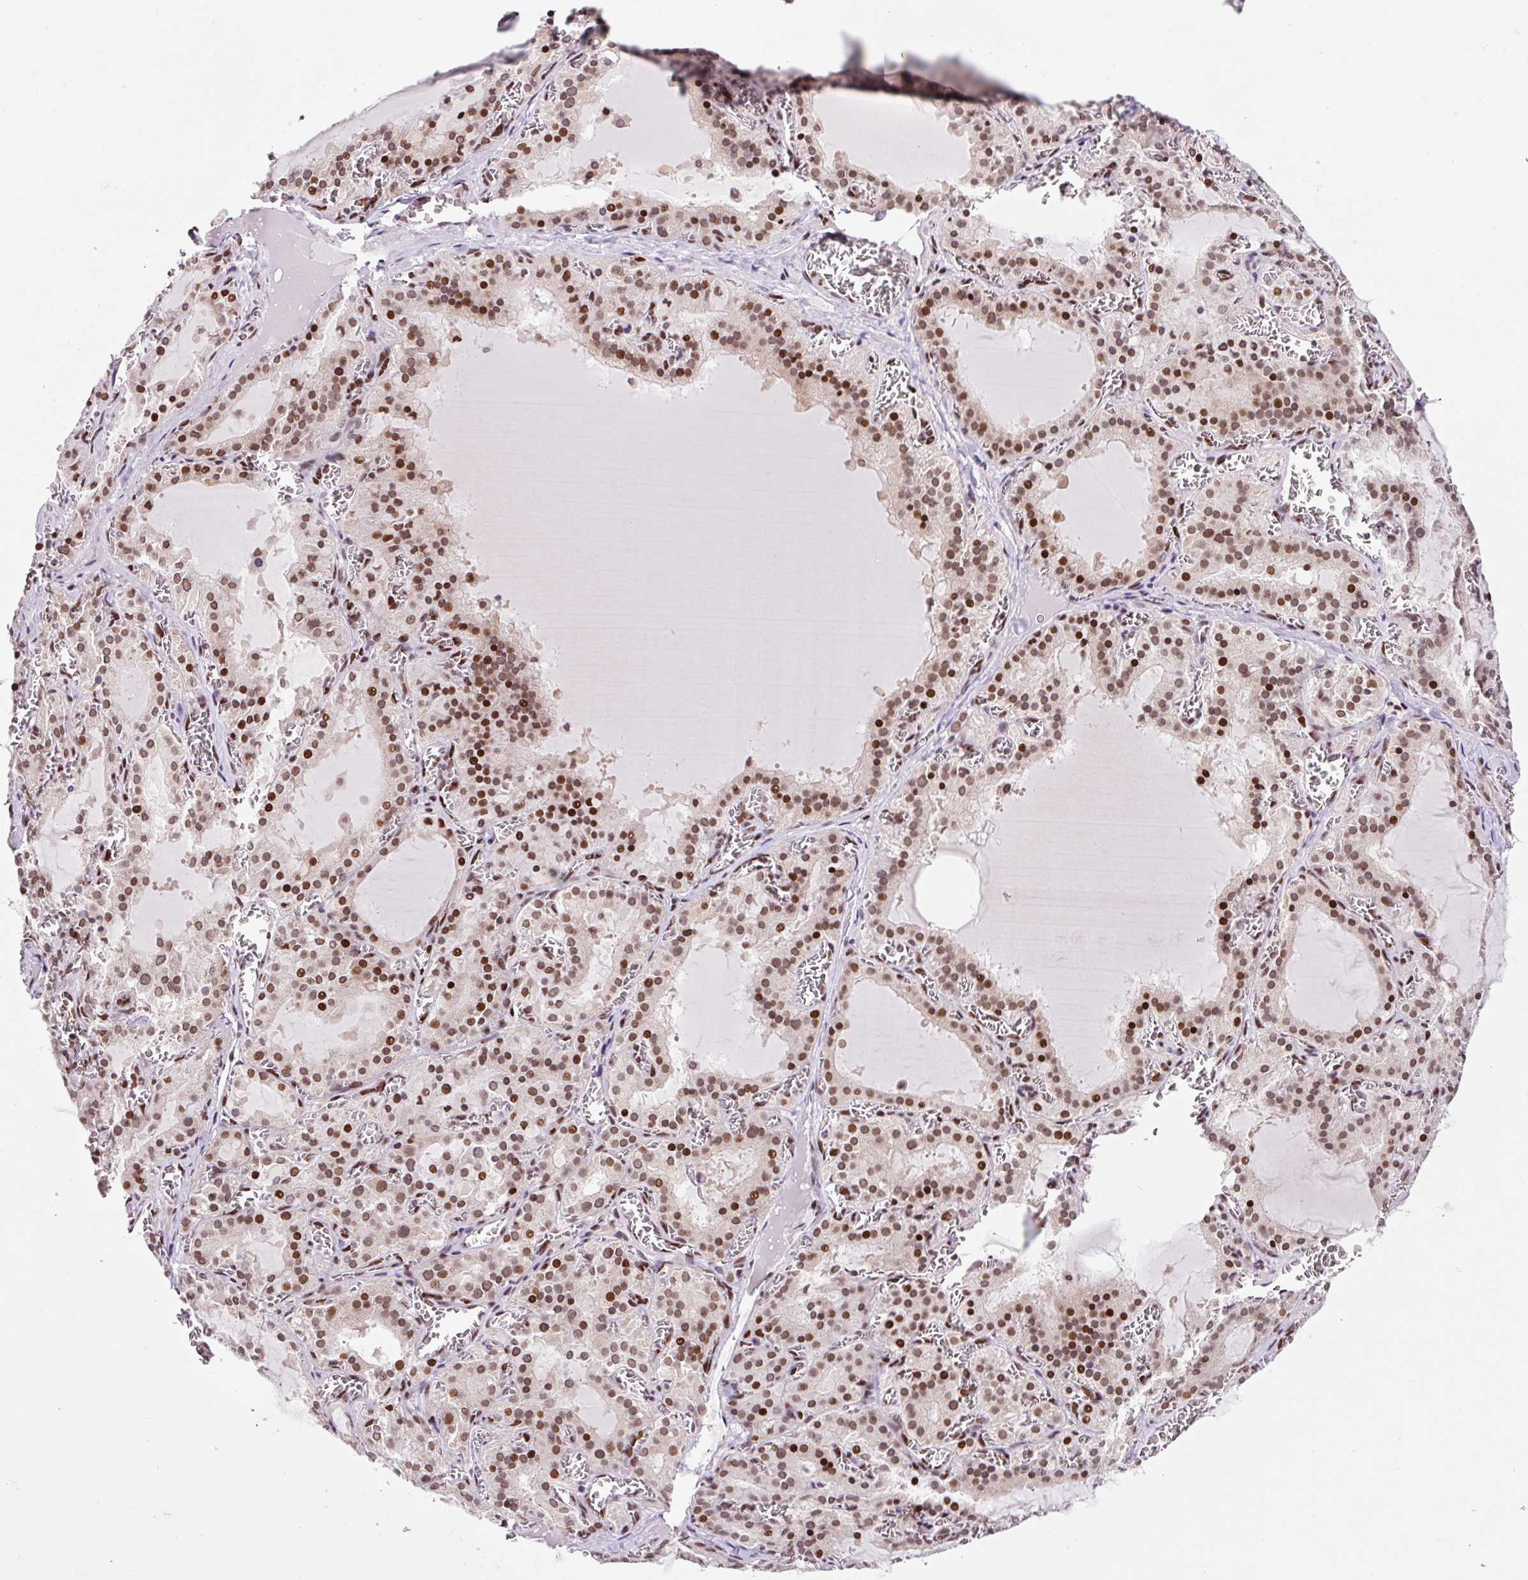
{"staining": {"intensity": "moderate", "quantity": ">75%", "location": "nuclear"}, "tissue": "thyroid gland", "cell_type": "Glandular cells", "image_type": "normal", "snomed": [{"axis": "morphology", "description": "Normal tissue, NOS"}, {"axis": "topography", "description": "Thyroid gland"}], "caption": "Approximately >75% of glandular cells in benign human thyroid gland exhibit moderate nuclear protein staining as visualized by brown immunohistochemical staining.", "gene": "CCNL2", "patient": {"sex": "female", "age": 30}}